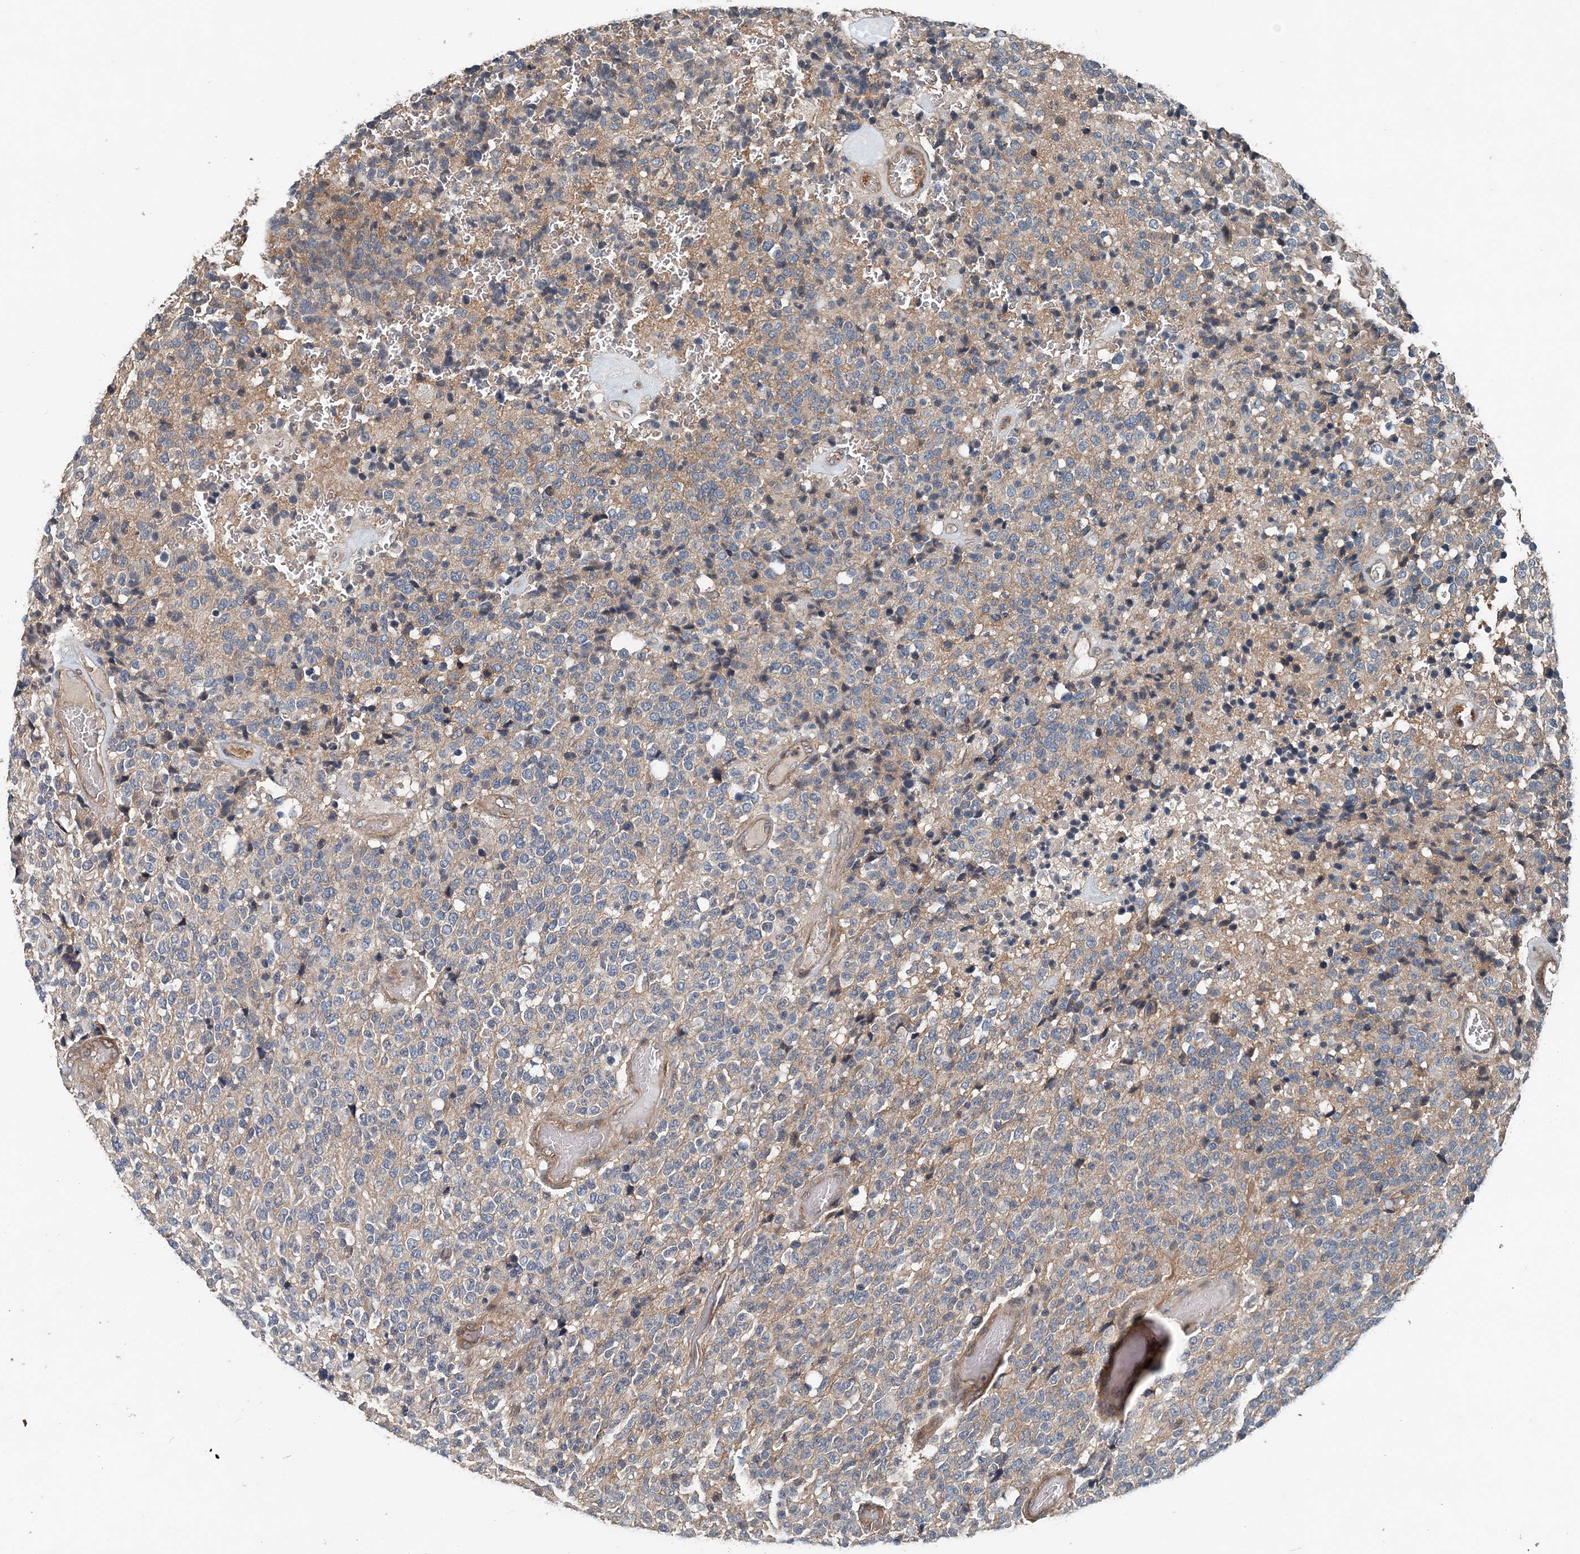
{"staining": {"intensity": "weak", "quantity": "<25%", "location": "cytoplasmic/membranous"}, "tissue": "glioma", "cell_type": "Tumor cells", "image_type": "cancer", "snomed": [{"axis": "morphology", "description": "Glioma, malignant, High grade"}, {"axis": "topography", "description": "pancreas cauda"}], "caption": "IHC of malignant glioma (high-grade) reveals no expression in tumor cells. (DAB (3,3'-diaminobenzidine) IHC, high magnification).", "gene": "SMPD3", "patient": {"sex": "male", "age": 60}}